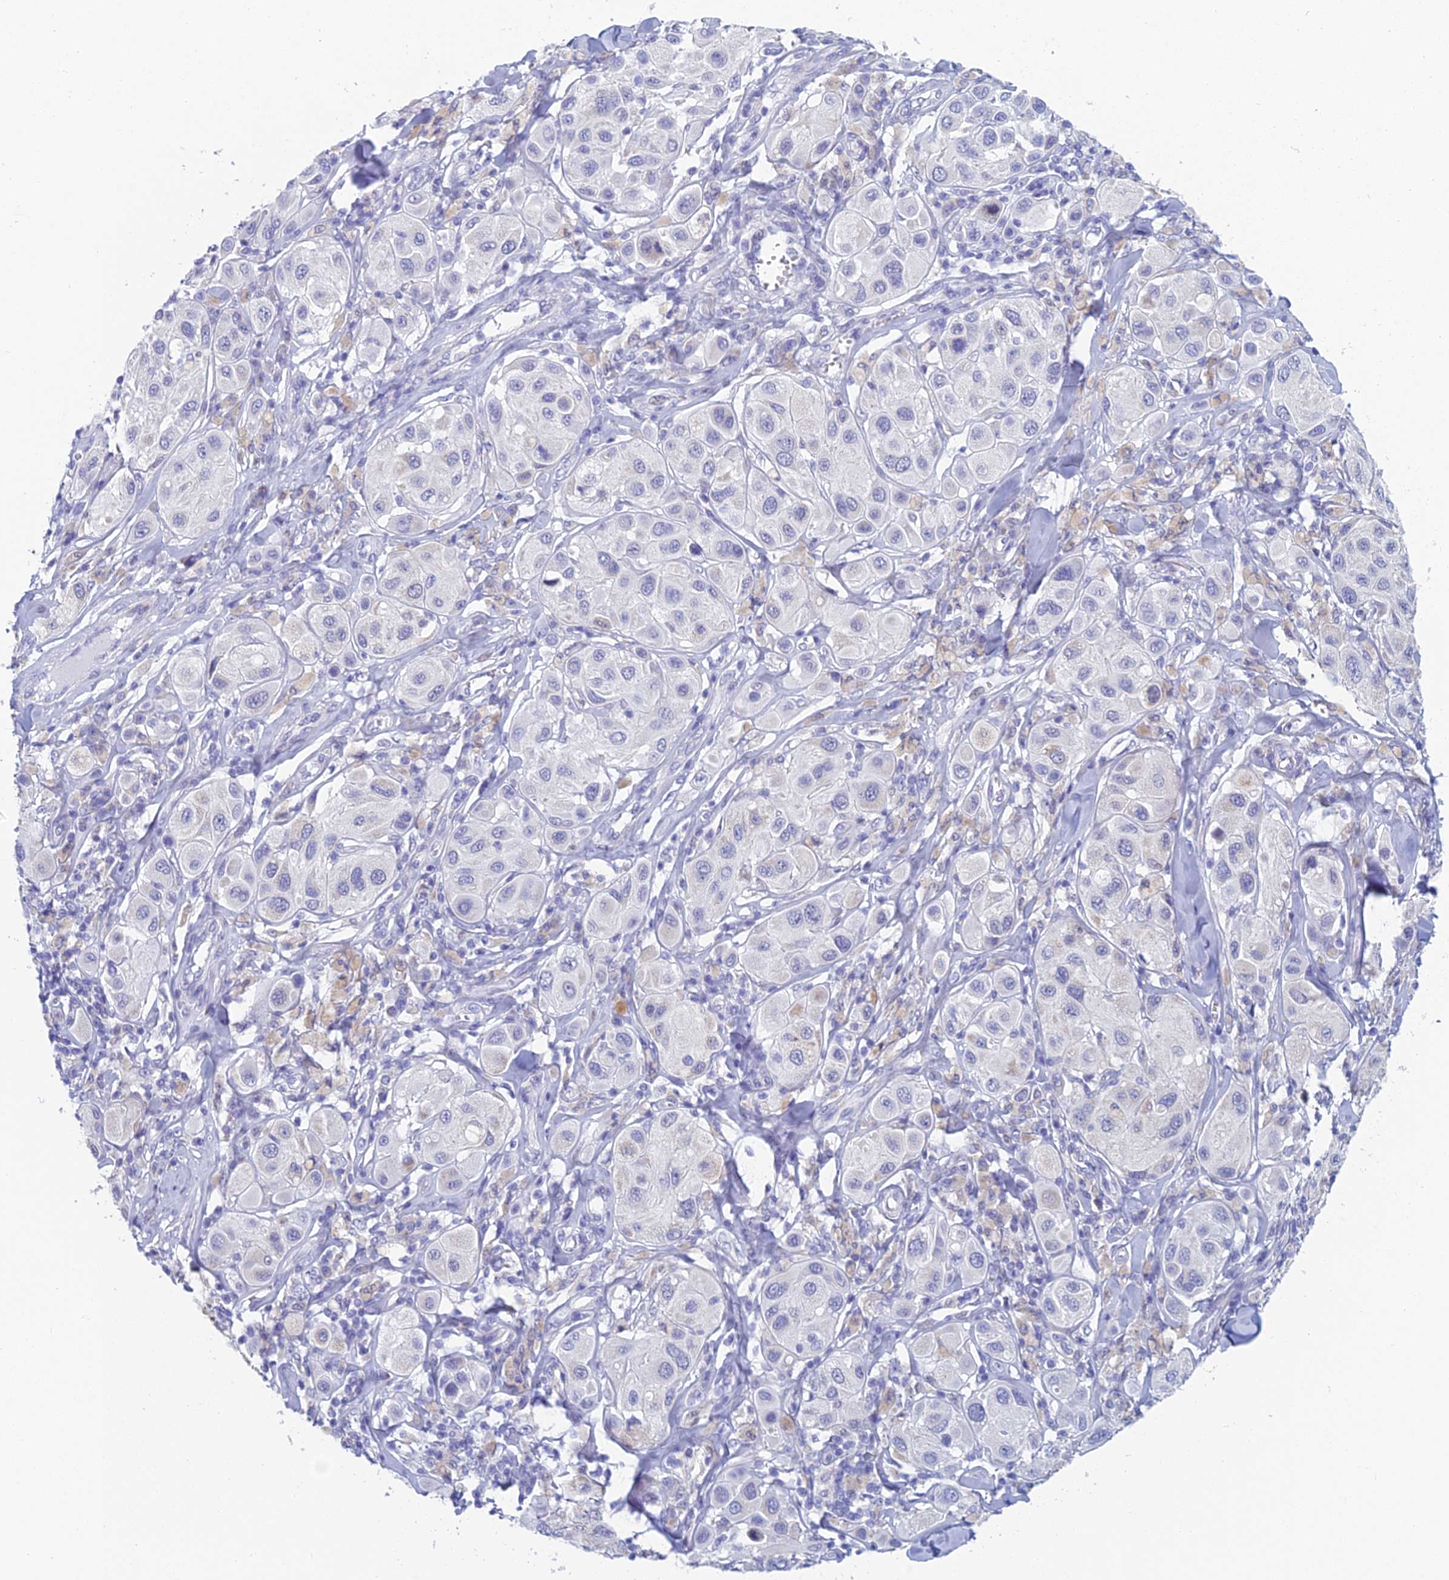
{"staining": {"intensity": "negative", "quantity": "none", "location": "none"}, "tissue": "melanoma", "cell_type": "Tumor cells", "image_type": "cancer", "snomed": [{"axis": "morphology", "description": "Malignant melanoma, Metastatic site"}, {"axis": "topography", "description": "Skin"}], "caption": "A high-resolution micrograph shows IHC staining of malignant melanoma (metastatic site), which exhibits no significant expression in tumor cells.", "gene": "ACSM1", "patient": {"sex": "male", "age": 41}}